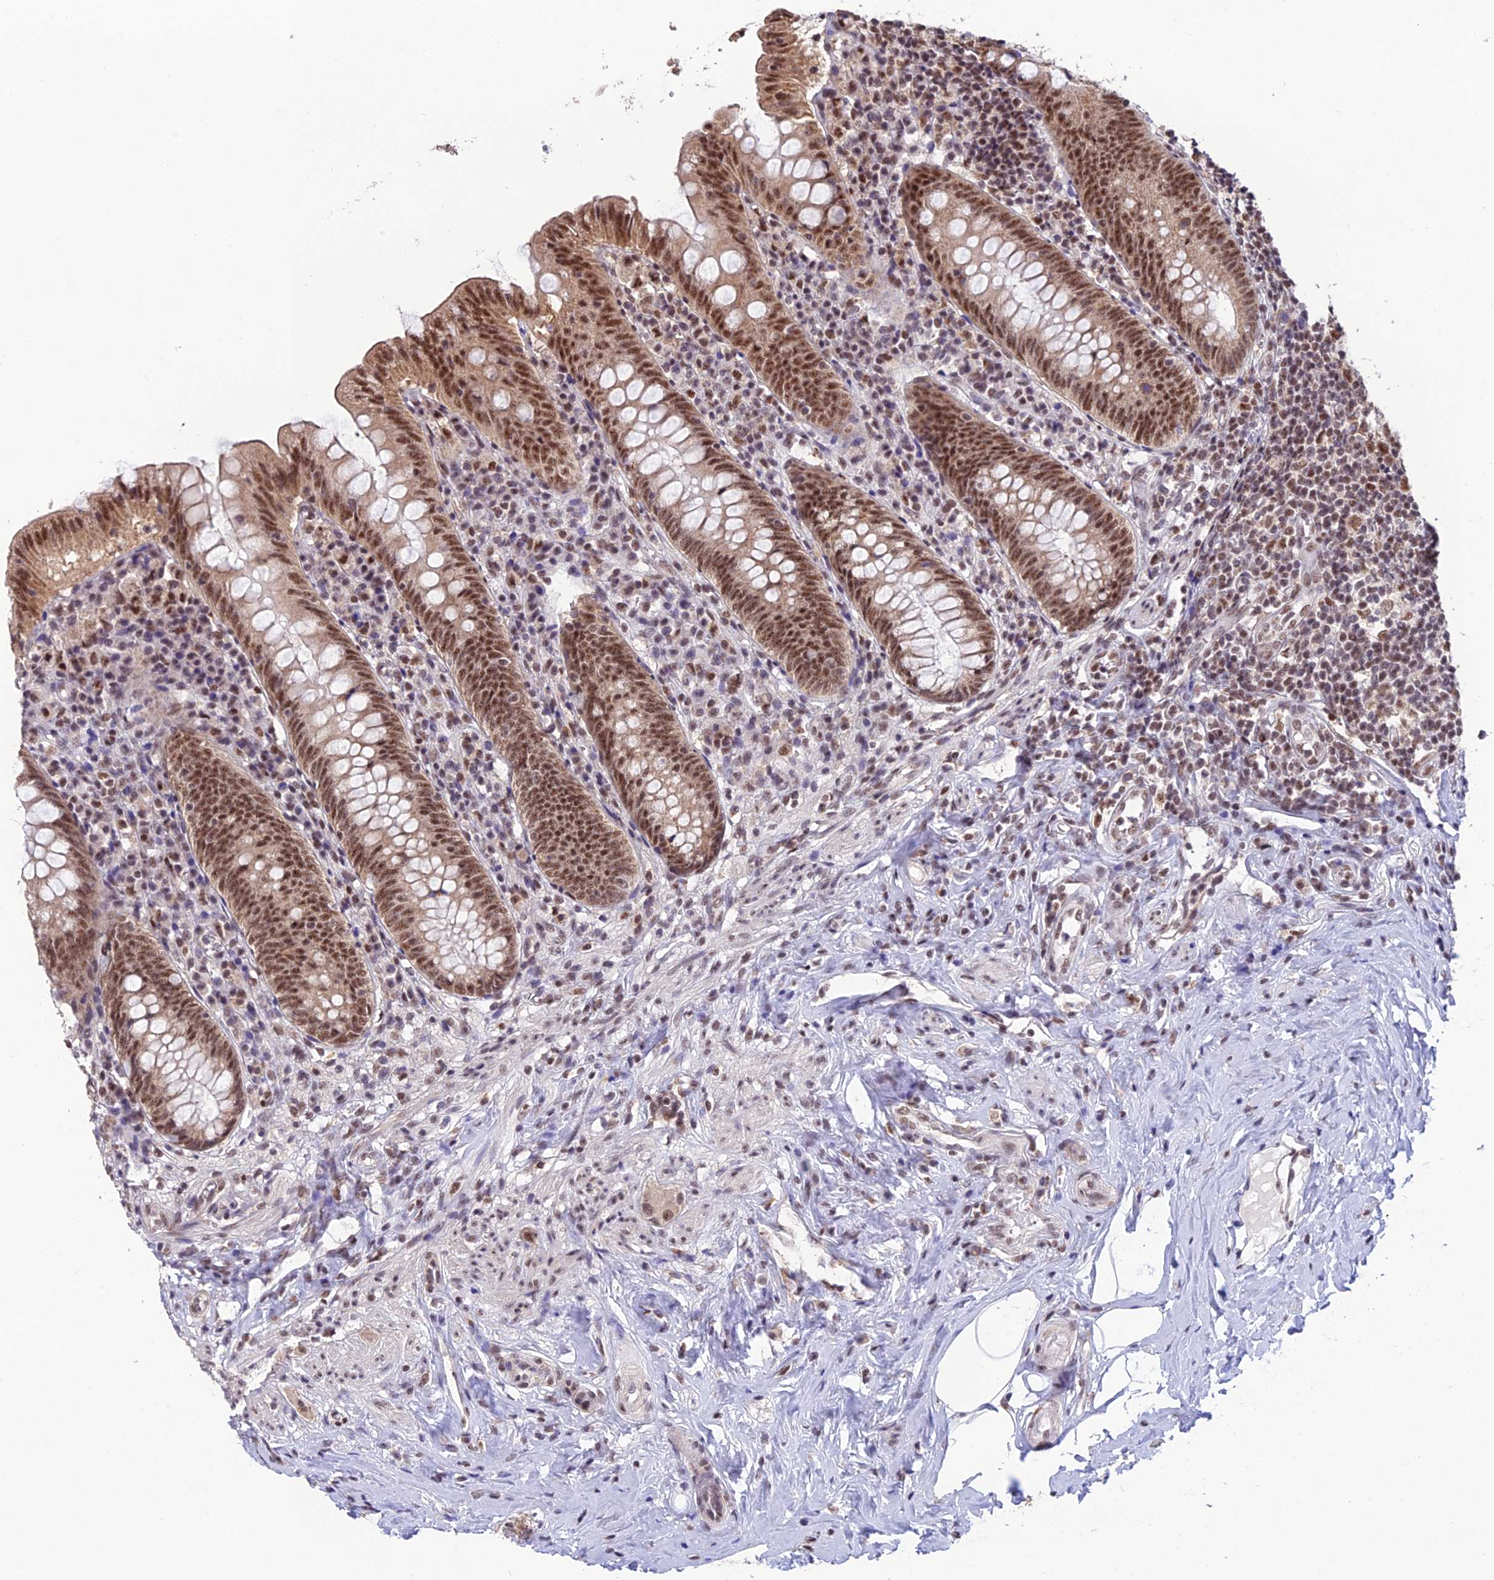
{"staining": {"intensity": "moderate", "quantity": ">75%", "location": "nuclear"}, "tissue": "appendix", "cell_type": "Glandular cells", "image_type": "normal", "snomed": [{"axis": "morphology", "description": "Normal tissue, NOS"}, {"axis": "topography", "description": "Appendix"}], "caption": "Benign appendix shows moderate nuclear staining in approximately >75% of glandular cells, visualized by immunohistochemistry.", "gene": "THOC7", "patient": {"sex": "female", "age": 54}}